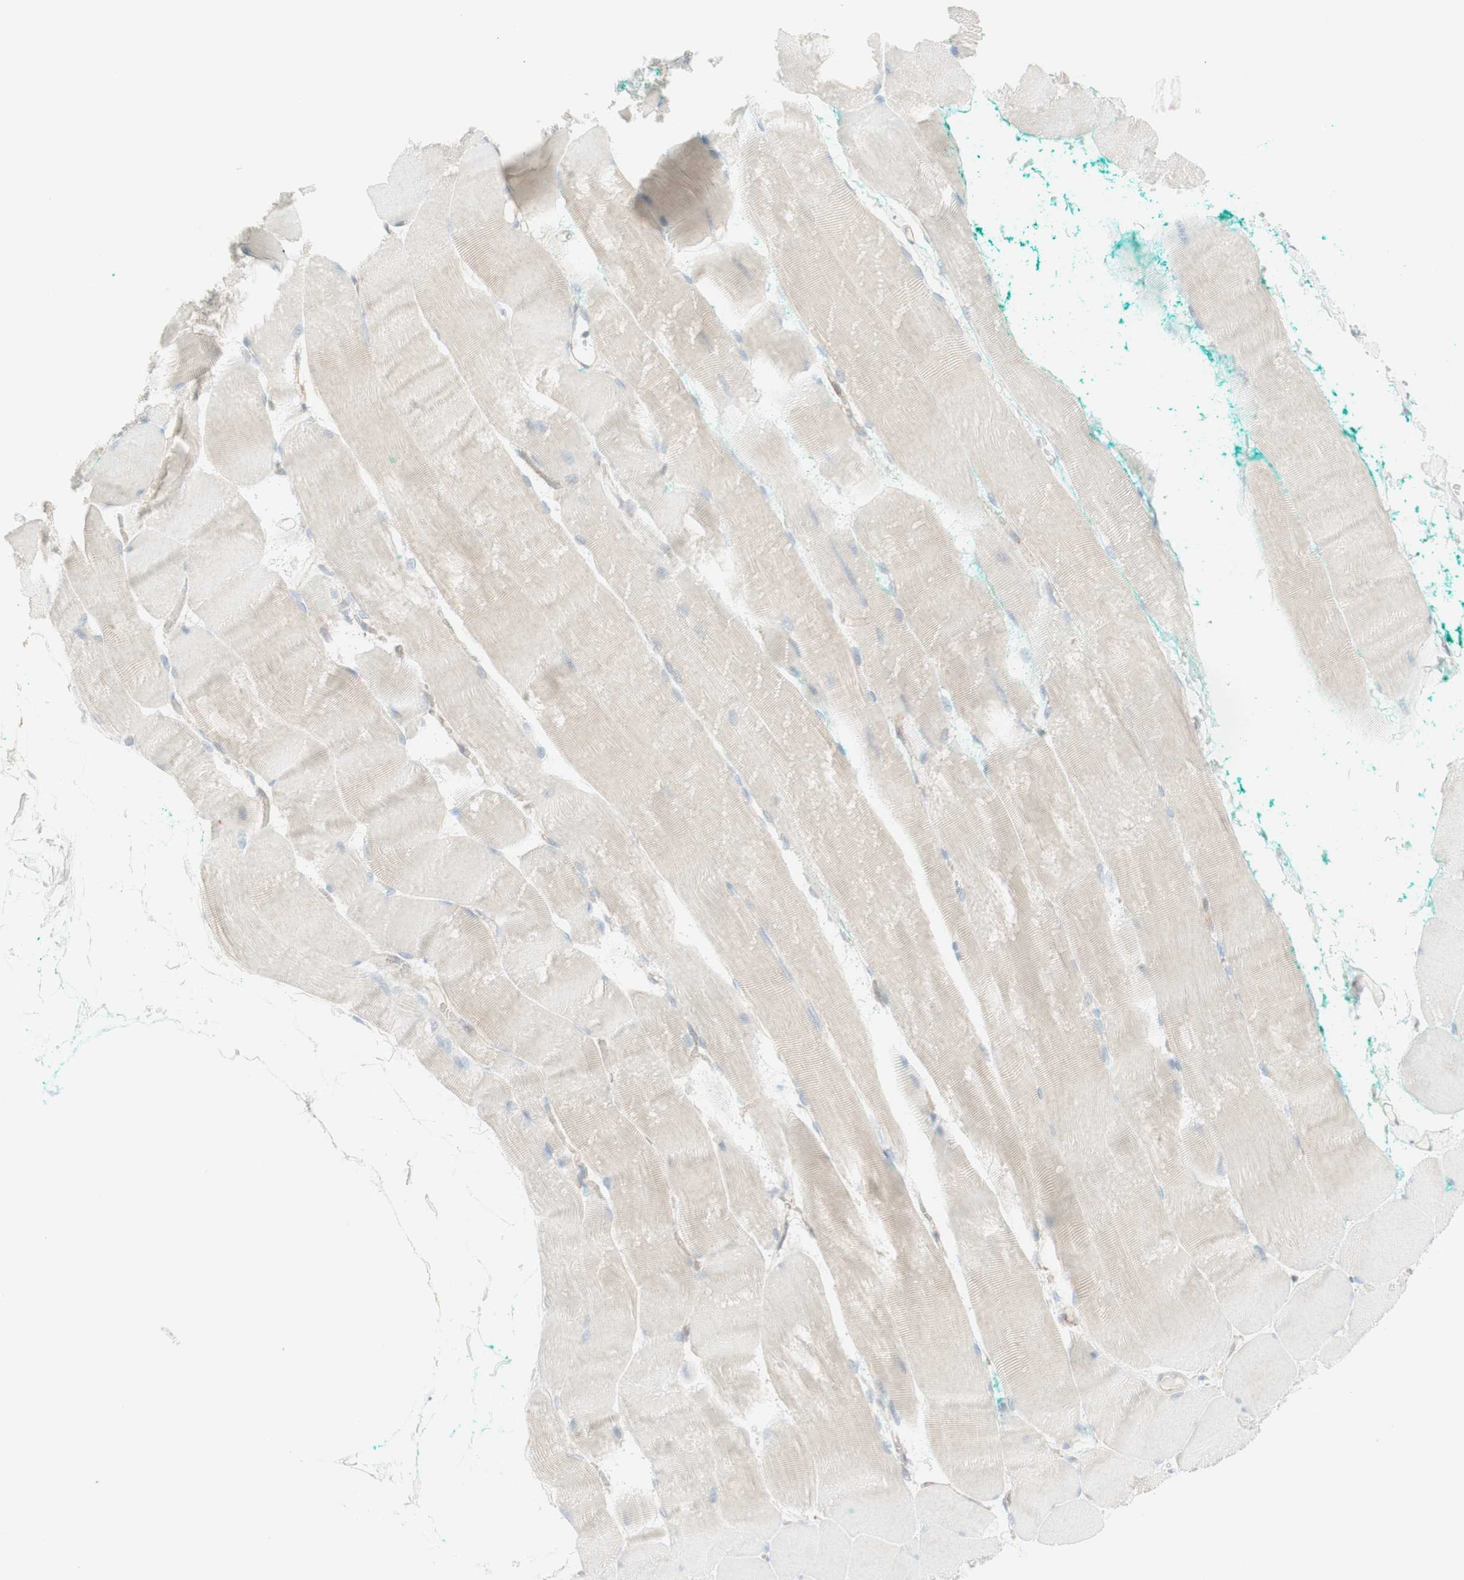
{"staining": {"intensity": "weak", "quantity": "25%-75%", "location": "cytoplasmic/membranous"}, "tissue": "skeletal muscle", "cell_type": "Myocytes", "image_type": "normal", "snomed": [{"axis": "morphology", "description": "Normal tissue, NOS"}, {"axis": "morphology", "description": "Squamous cell carcinoma, NOS"}, {"axis": "topography", "description": "Skeletal muscle"}], "caption": "This photomicrograph displays immunohistochemistry (IHC) staining of unremarkable human skeletal muscle, with low weak cytoplasmic/membranous positivity in about 25%-75% of myocytes.", "gene": "MYO6", "patient": {"sex": "male", "age": 51}}